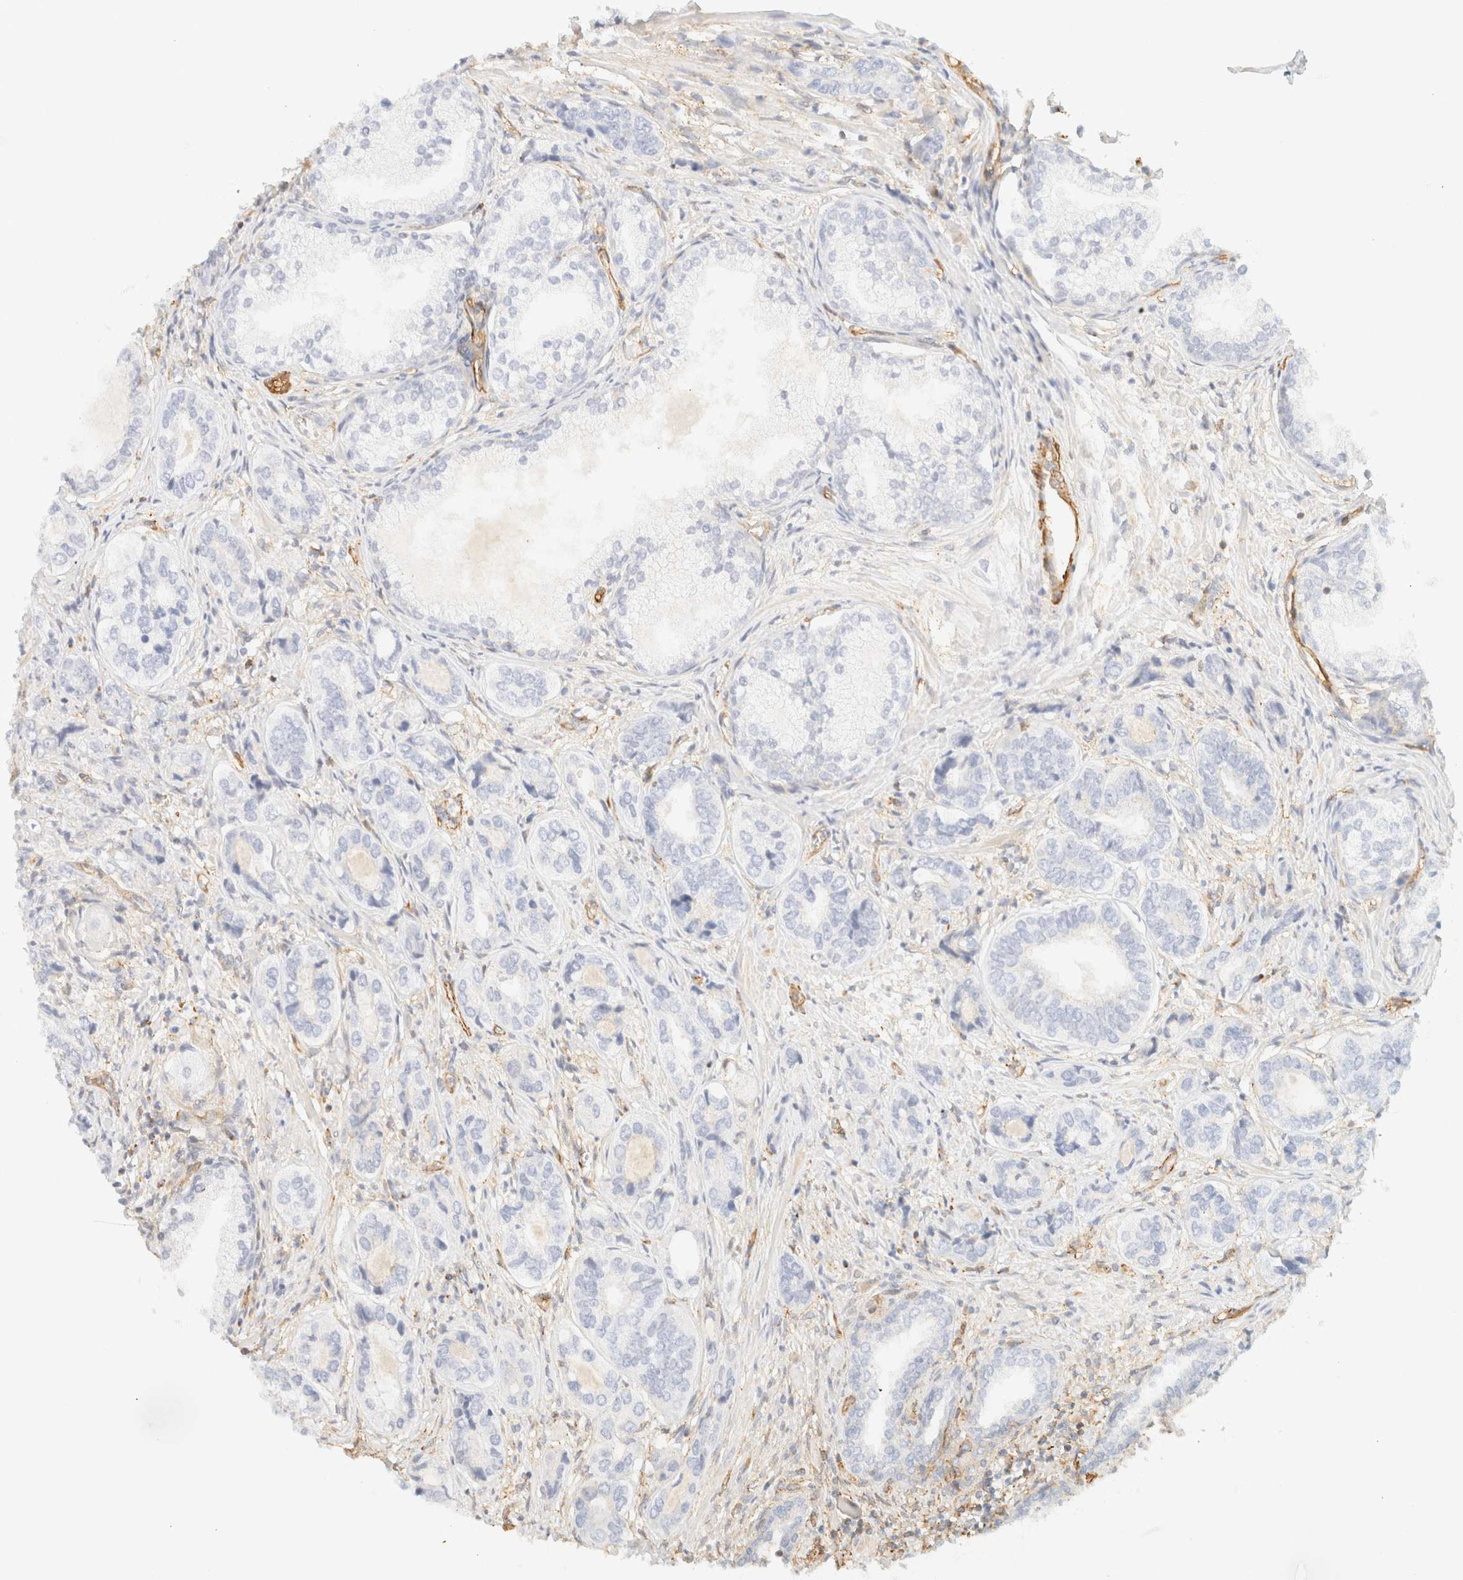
{"staining": {"intensity": "negative", "quantity": "none", "location": "none"}, "tissue": "prostate cancer", "cell_type": "Tumor cells", "image_type": "cancer", "snomed": [{"axis": "morphology", "description": "Adenocarcinoma, High grade"}, {"axis": "topography", "description": "Prostate"}], "caption": "Histopathology image shows no significant protein expression in tumor cells of prostate cancer (adenocarcinoma (high-grade)).", "gene": "OTOP2", "patient": {"sex": "male", "age": 61}}